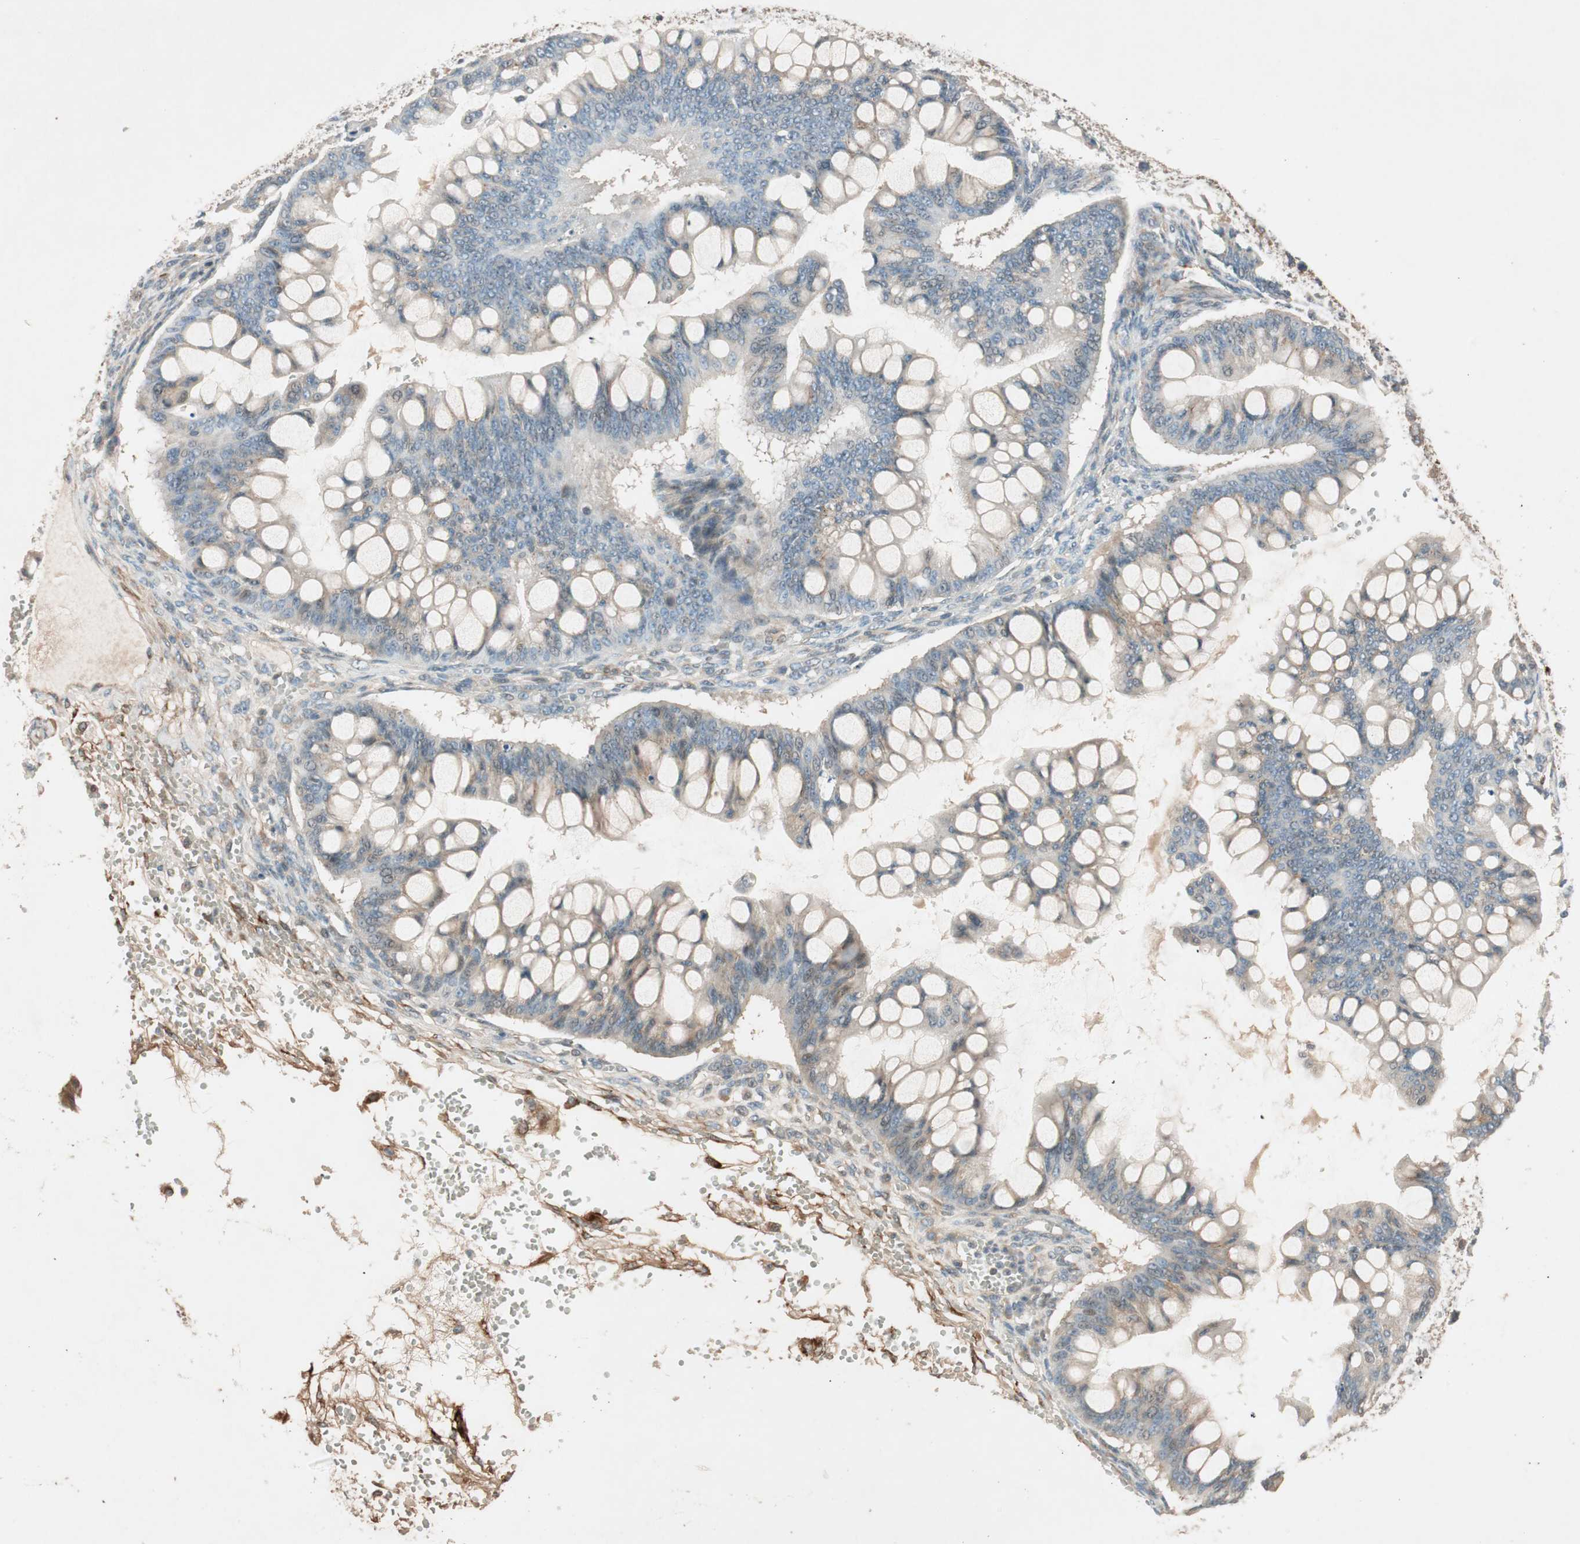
{"staining": {"intensity": "negative", "quantity": "none", "location": "none"}, "tissue": "ovarian cancer", "cell_type": "Tumor cells", "image_type": "cancer", "snomed": [{"axis": "morphology", "description": "Cystadenocarcinoma, mucinous, NOS"}, {"axis": "topography", "description": "Ovary"}], "caption": "Ovarian cancer (mucinous cystadenocarcinoma) was stained to show a protein in brown. There is no significant positivity in tumor cells.", "gene": "EPHA6", "patient": {"sex": "female", "age": 73}}